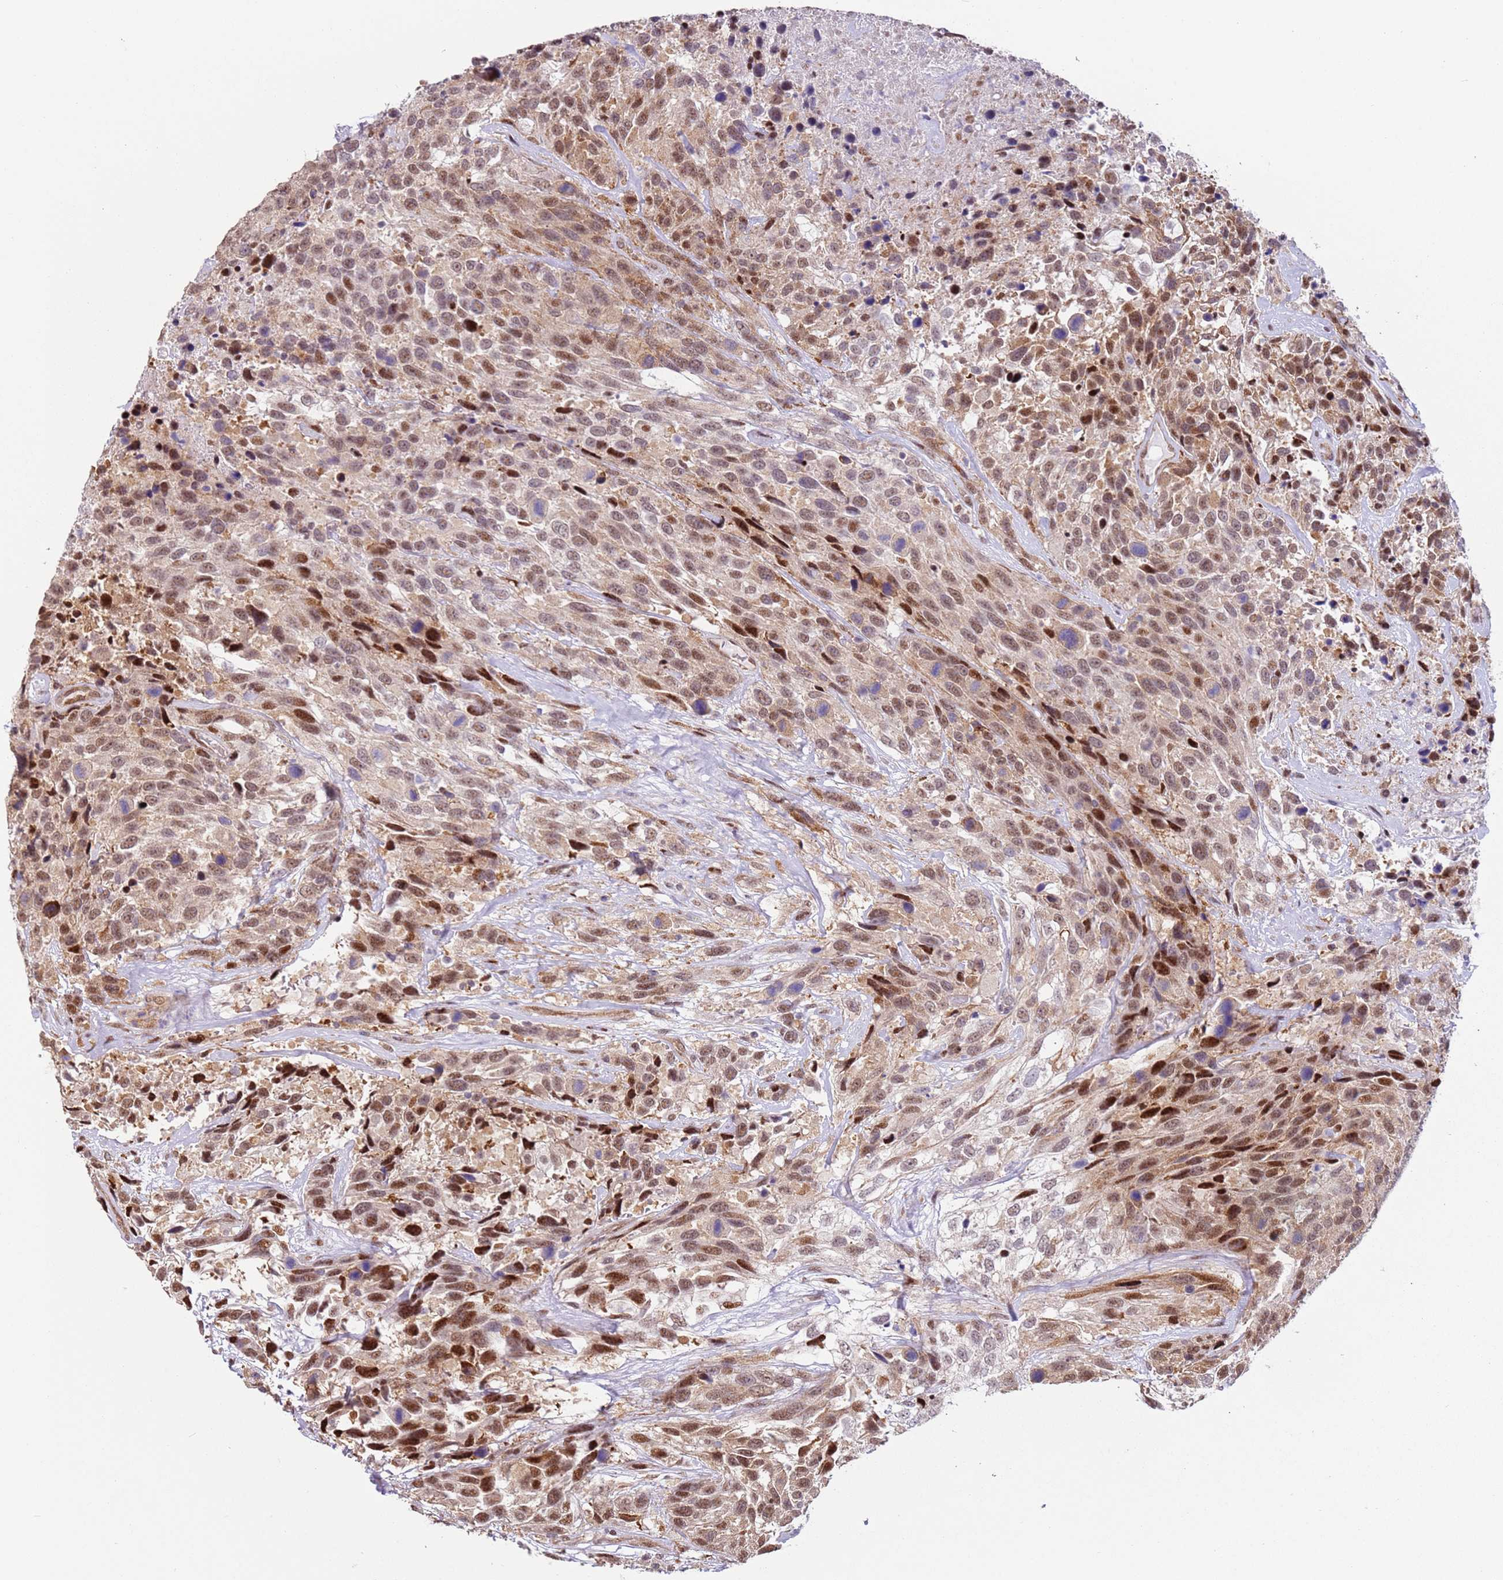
{"staining": {"intensity": "moderate", "quantity": ">75%", "location": "nuclear"}, "tissue": "urothelial cancer", "cell_type": "Tumor cells", "image_type": "cancer", "snomed": [{"axis": "morphology", "description": "Urothelial carcinoma, High grade"}, {"axis": "topography", "description": "Urinary bladder"}], "caption": "A medium amount of moderate nuclear staining is present in about >75% of tumor cells in urothelial cancer tissue.", "gene": "PSMD4", "patient": {"sex": "female", "age": 70}}